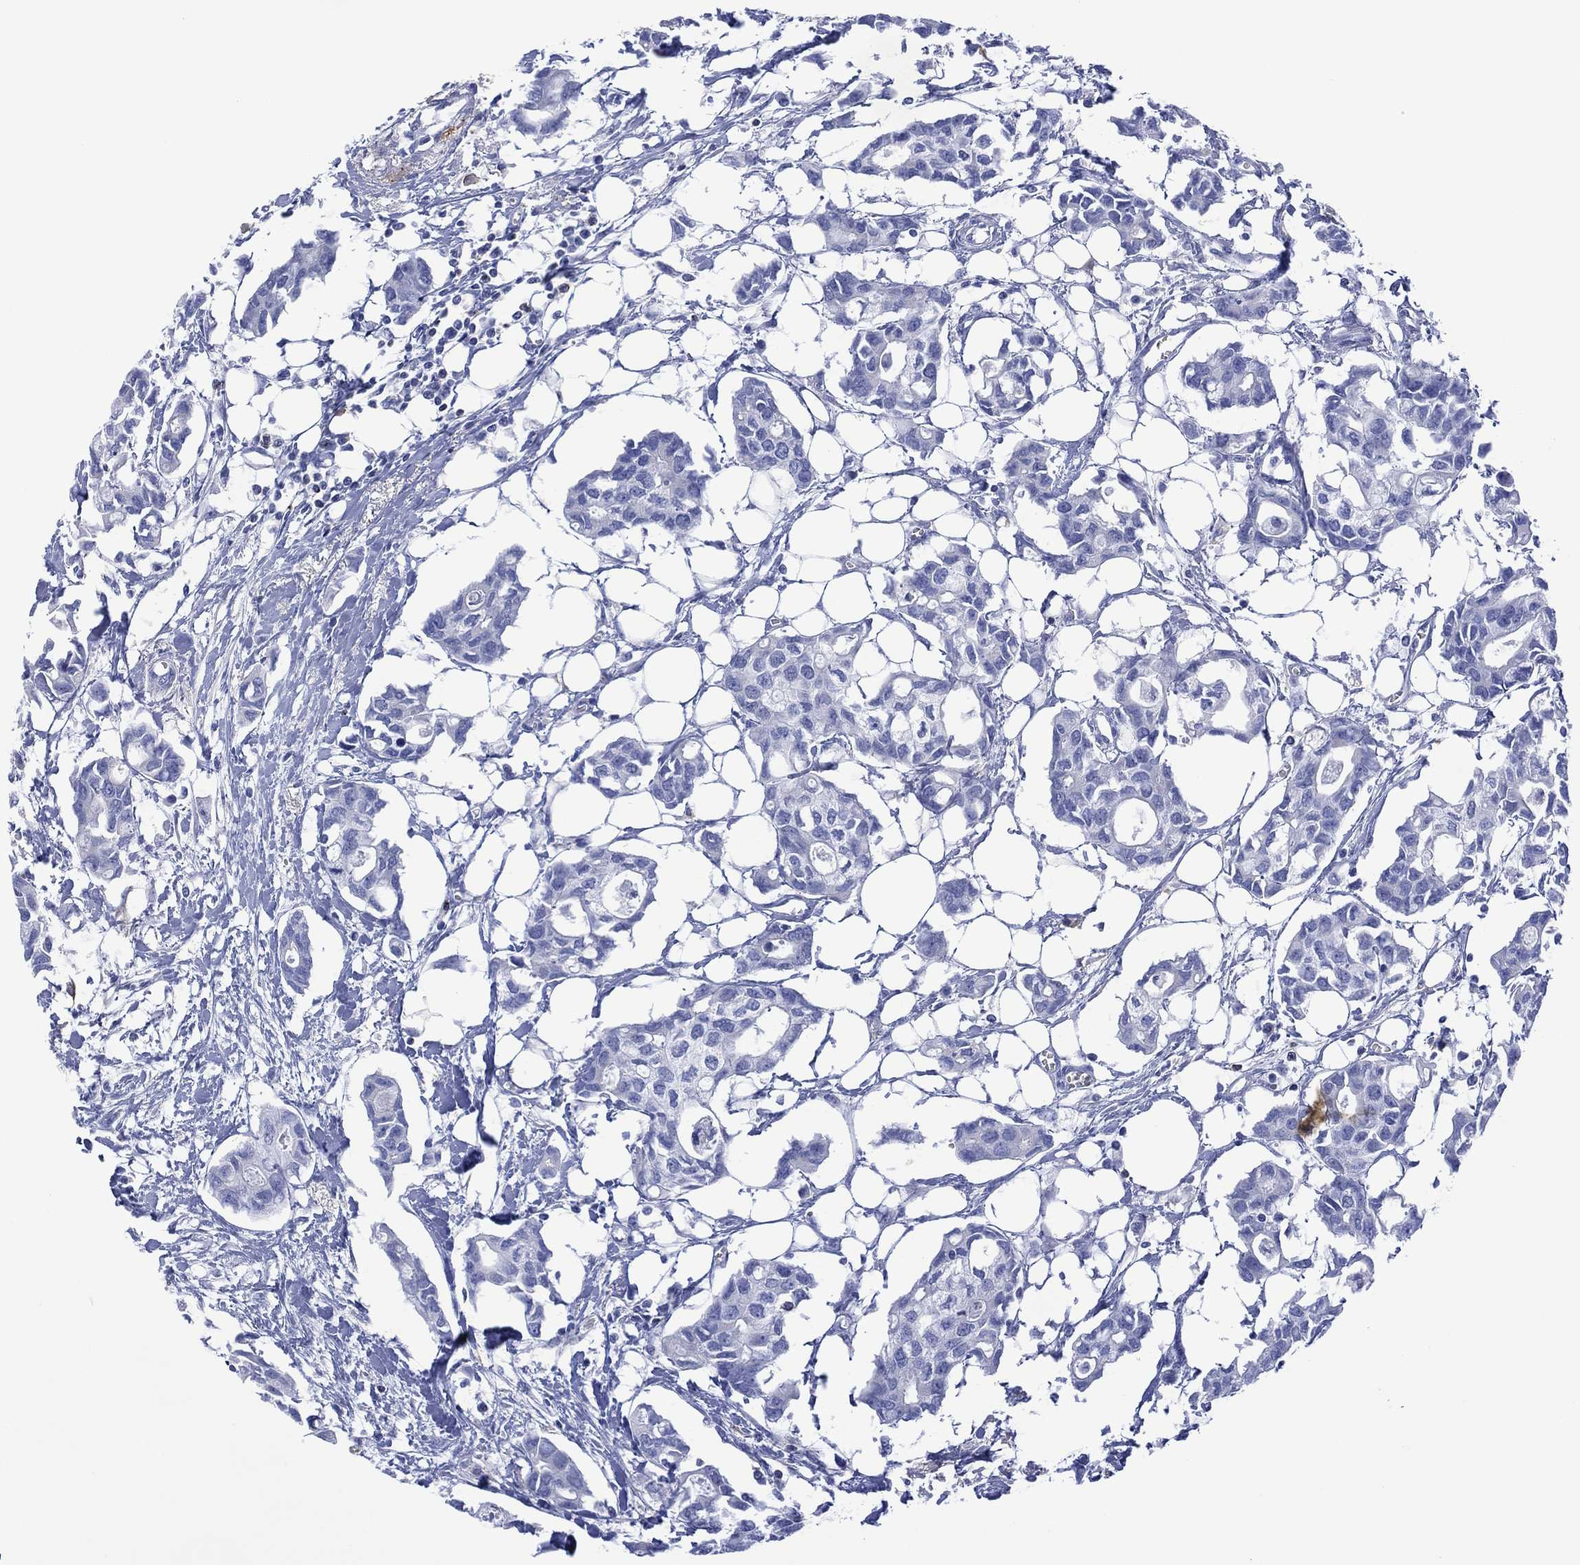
{"staining": {"intensity": "negative", "quantity": "none", "location": "none"}, "tissue": "breast cancer", "cell_type": "Tumor cells", "image_type": "cancer", "snomed": [{"axis": "morphology", "description": "Duct carcinoma"}, {"axis": "topography", "description": "Breast"}], "caption": "An immunohistochemistry (IHC) micrograph of breast cancer is shown. There is no staining in tumor cells of breast cancer.", "gene": "DPP4", "patient": {"sex": "female", "age": 83}}